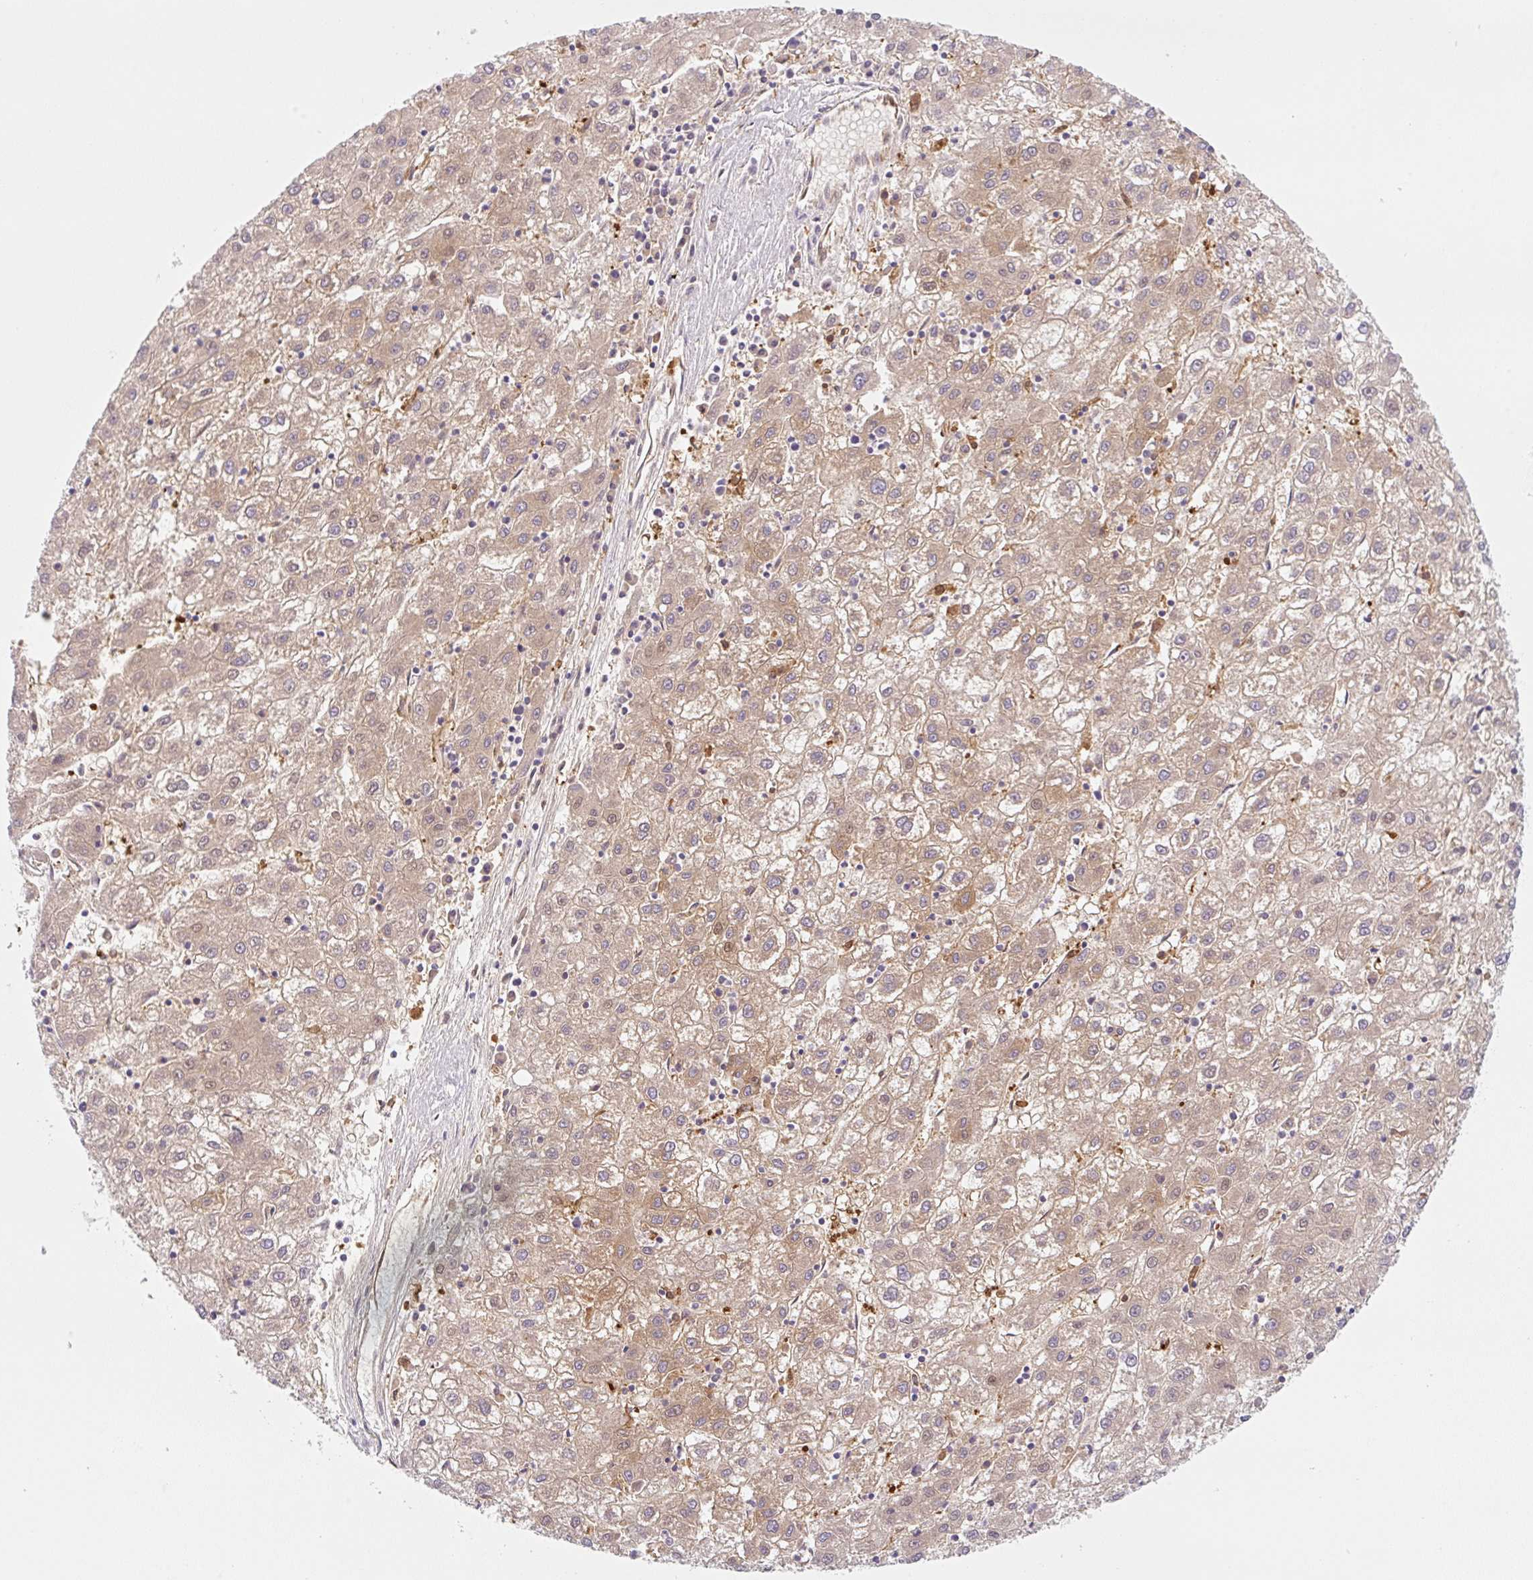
{"staining": {"intensity": "moderate", "quantity": ">75%", "location": "cytoplasmic/membranous"}, "tissue": "liver cancer", "cell_type": "Tumor cells", "image_type": "cancer", "snomed": [{"axis": "morphology", "description": "Carcinoma, Hepatocellular, NOS"}, {"axis": "topography", "description": "Liver"}], "caption": "Liver hepatocellular carcinoma stained for a protein (brown) demonstrates moderate cytoplasmic/membranous positive positivity in about >75% of tumor cells.", "gene": "OMA1", "patient": {"sex": "male", "age": 72}}